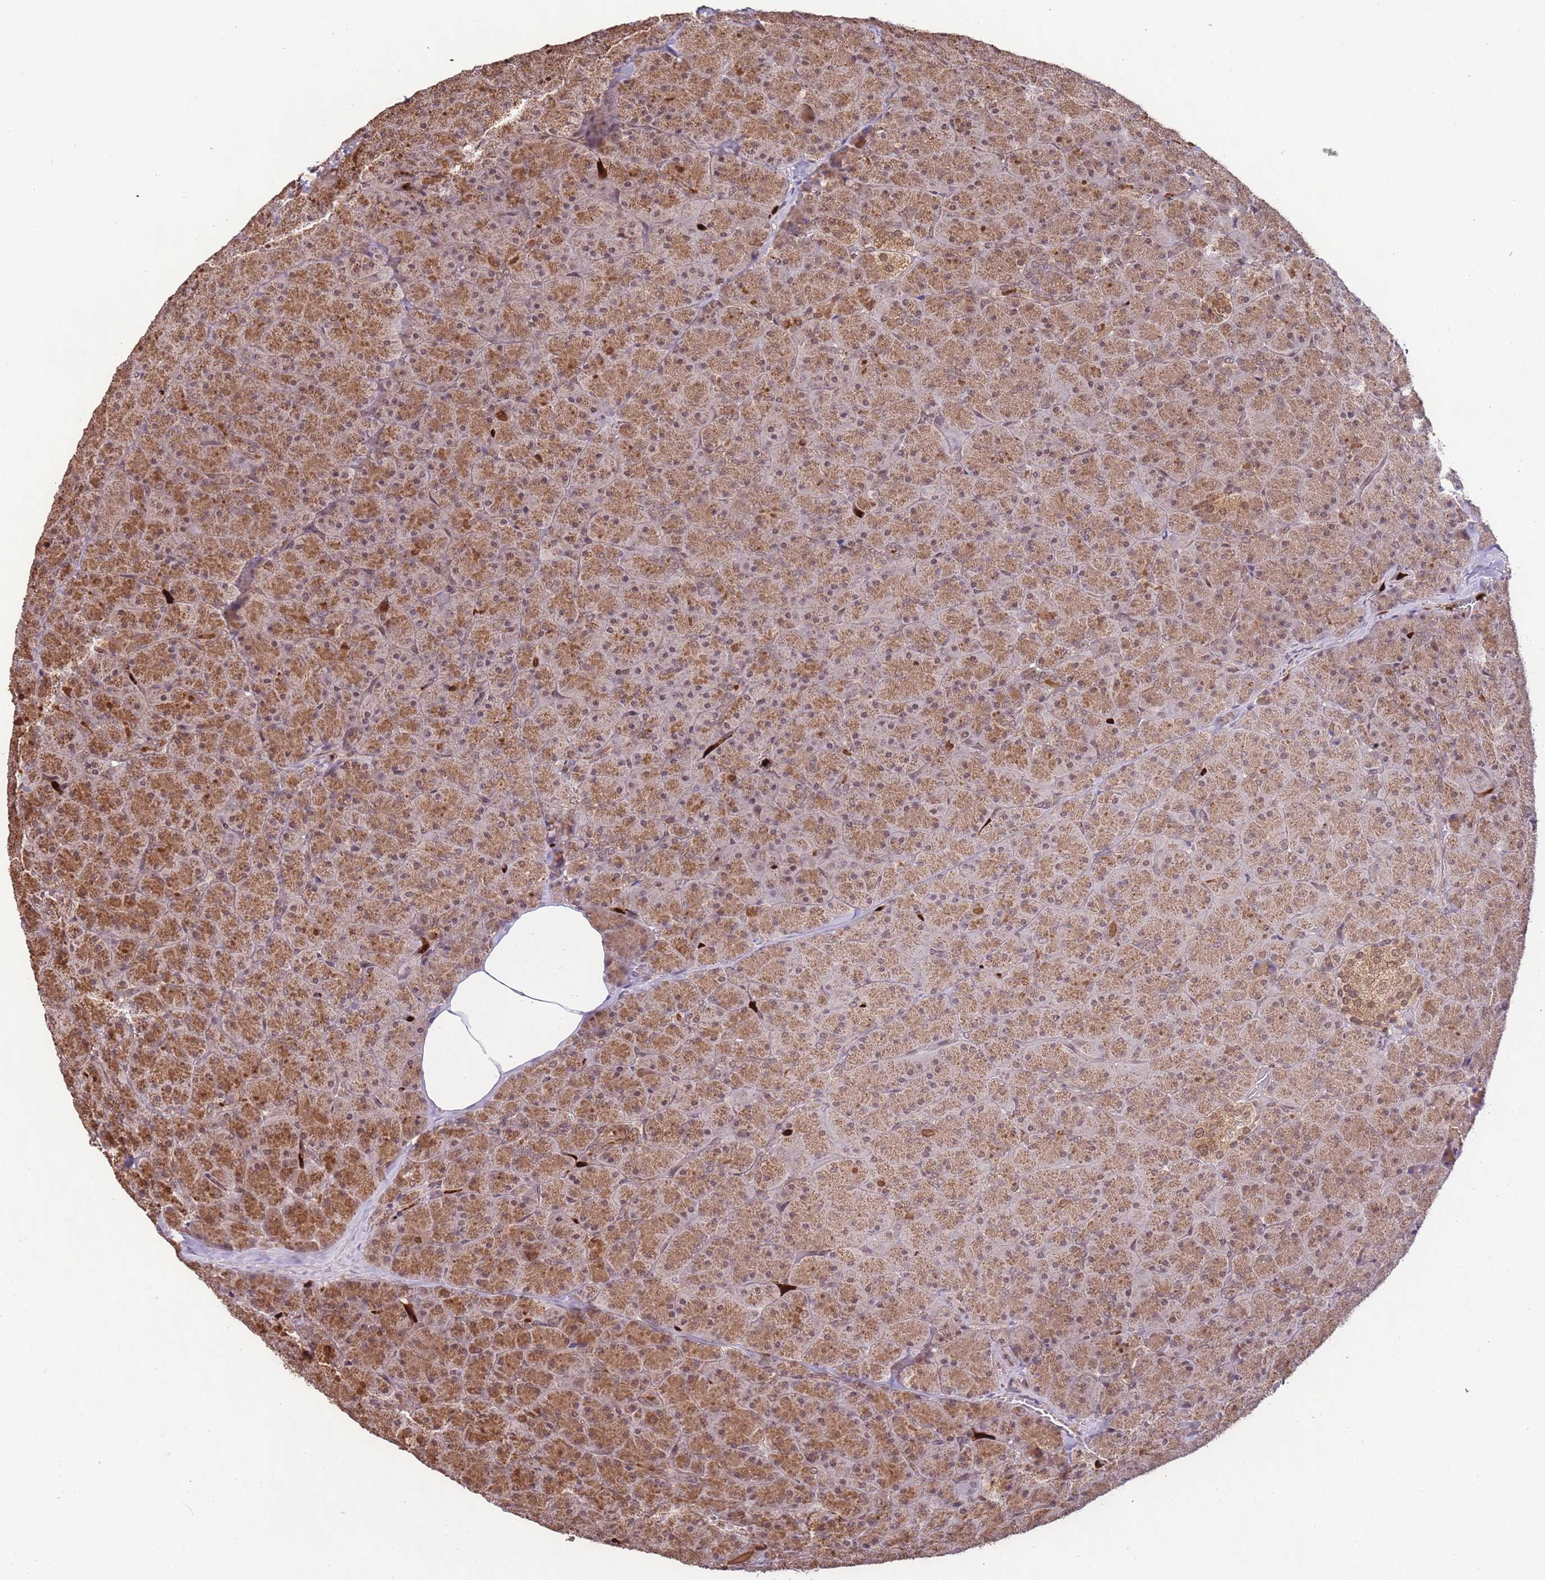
{"staining": {"intensity": "moderate", "quantity": ">75%", "location": "cytoplasmic/membranous,nuclear"}, "tissue": "pancreas", "cell_type": "Exocrine glandular cells", "image_type": "normal", "snomed": [{"axis": "morphology", "description": "Normal tissue, NOS"}, {"axis": "topography", "description": "Pancreas"}], "caption": "A medium amount of moderate cytoplasmic/membranous,nuclear positivity is appreciated in approximately >75% of exocrine glandular cells in normal pancreas. The protein of interest is stained brown, and the nuclei are stained in blue (DAB IHC with brightfield microscopy, high magnification).", "gene": "CEP170", "patient": {"sex": "male", "age": 36}}